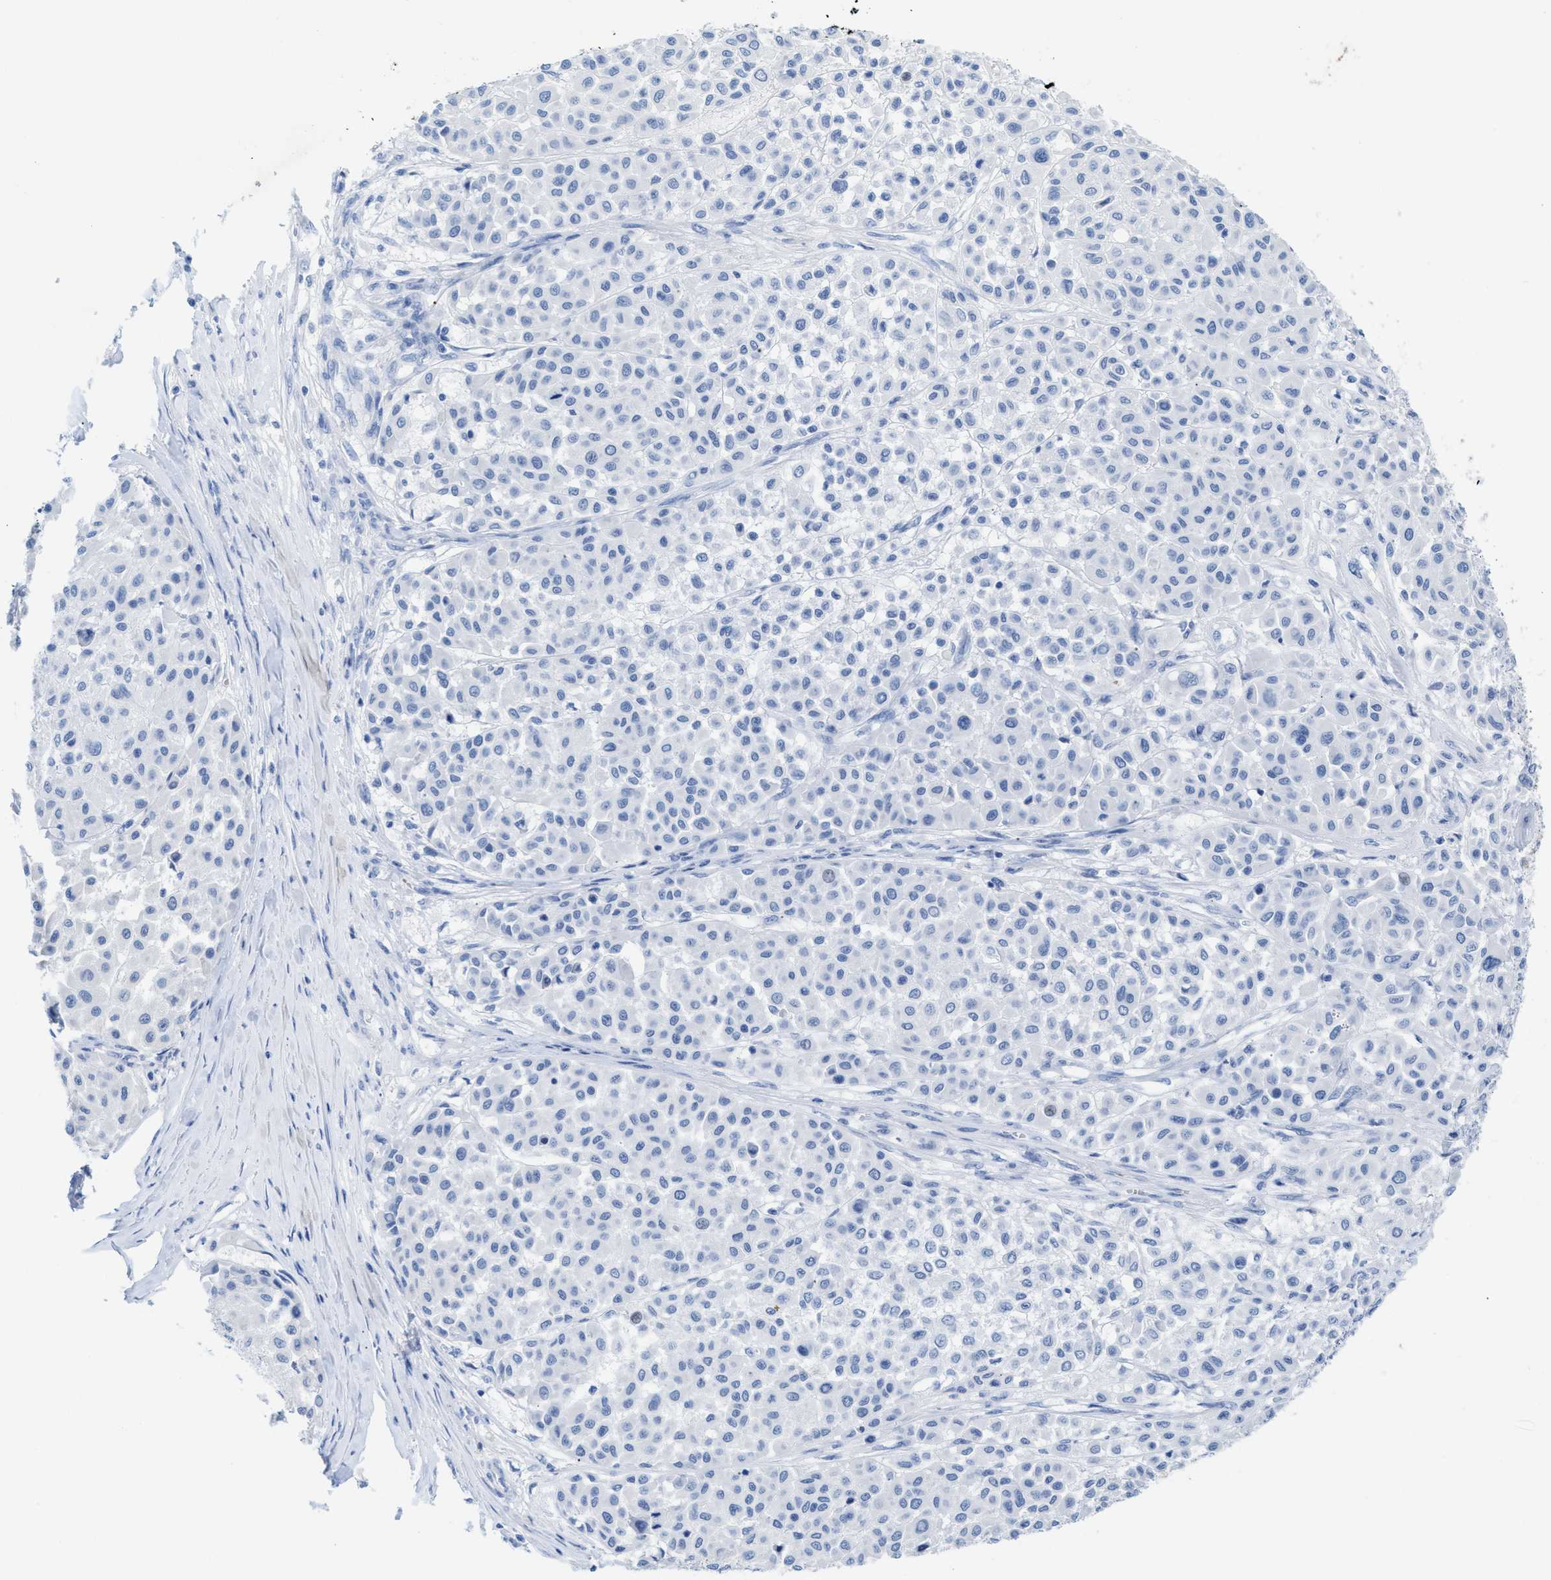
{"staining": {"intensity": "negative", "quantity": "none", "location": "none"}, "tissue": "melanoma", "cell_type": "Tumor cells", "image_type": "cancer", "snomed": [{"axis": "morphology", "description": "Malignant melanoma, Metastatic site"}, {"axis": "topography", "description": "Soft tissue"}], "caption": "The micrograph exhibits no staining of tumor cells in malignant melanoma (metastatic site).", "gene": "ANKFN1", "patient": {"sex": "male", "age": 41}}